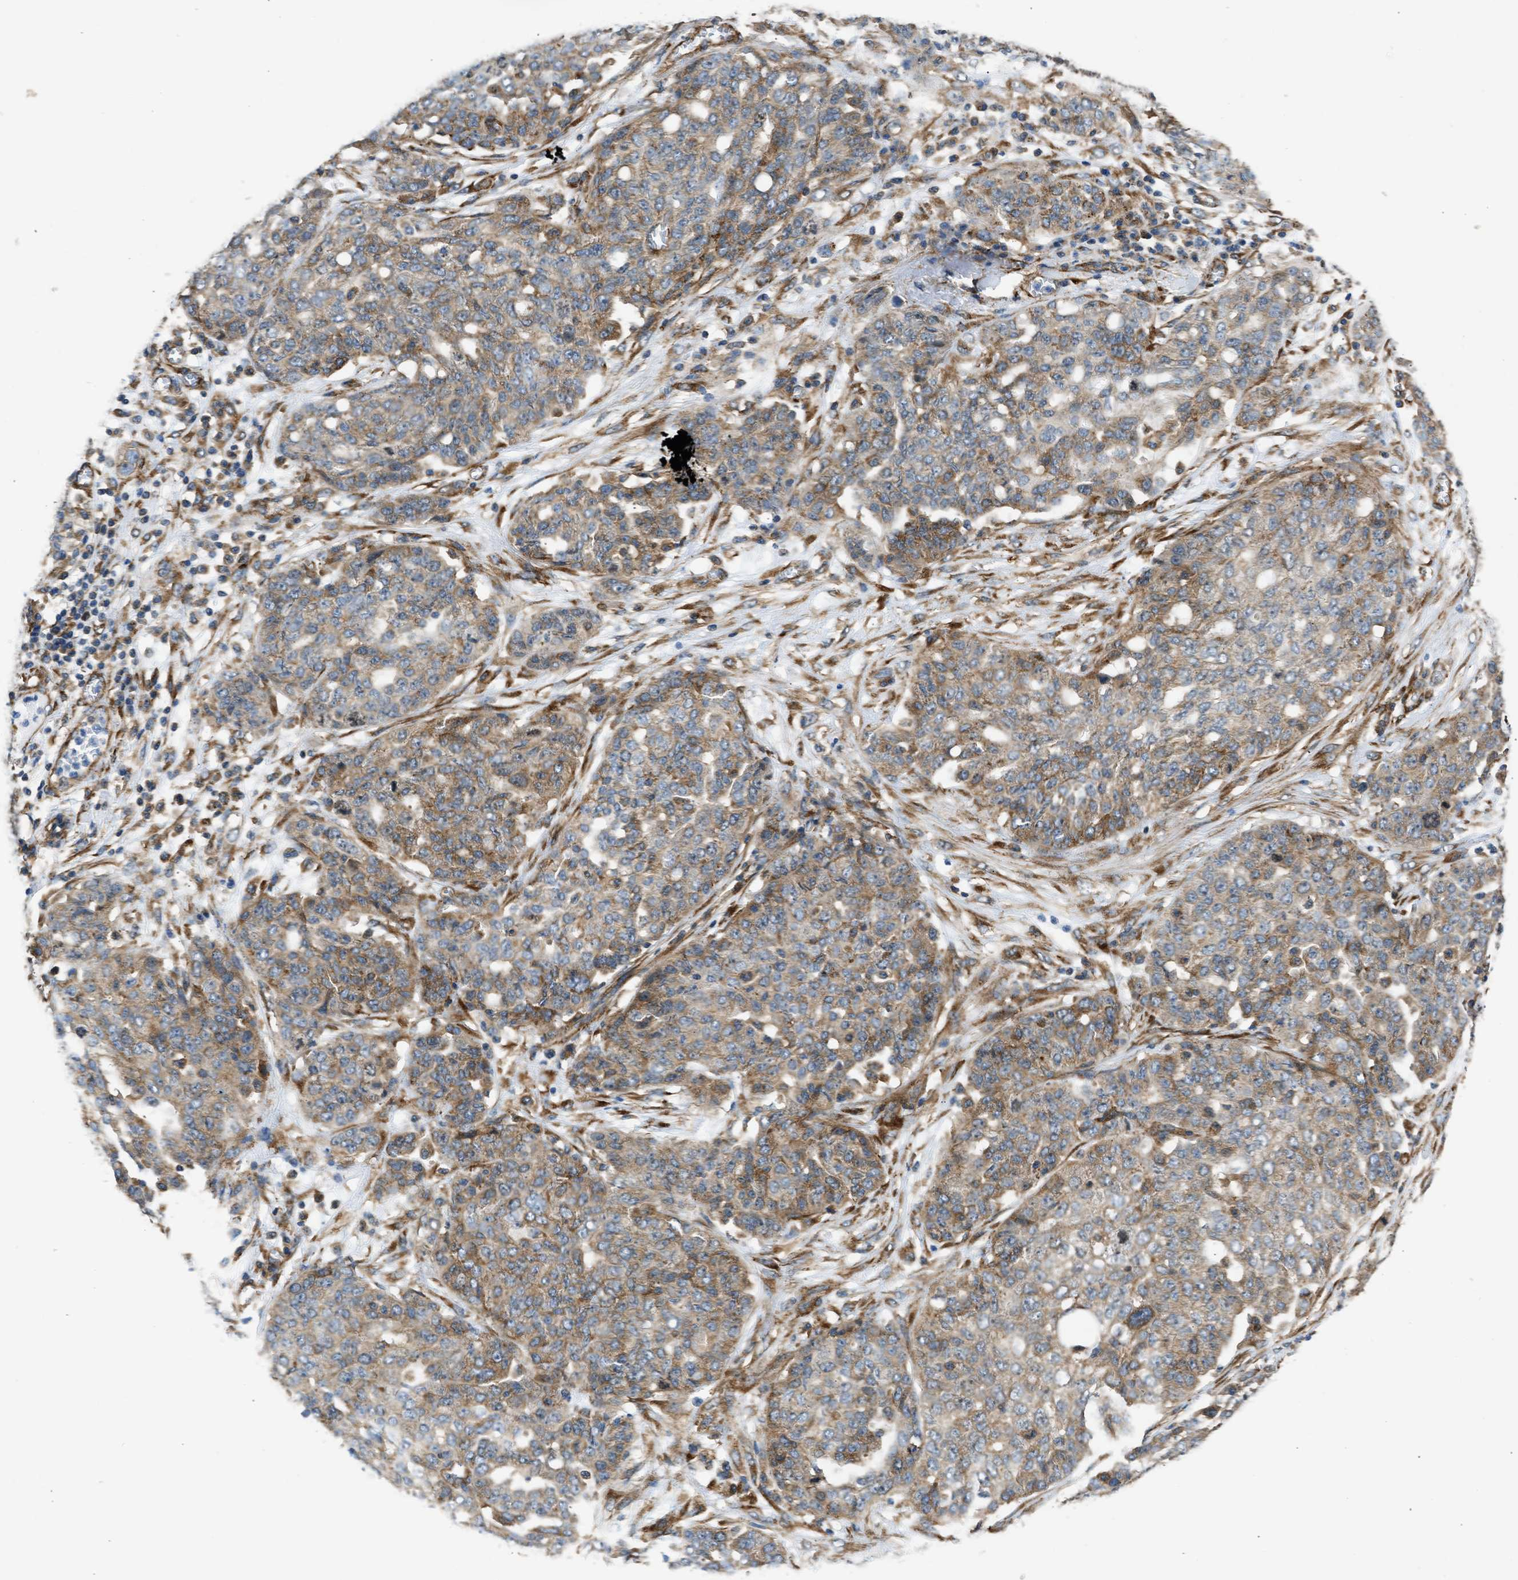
{"staining": {"intensity": "moderate", "quantity": "<25%", "location": "cytoplasmic/membranous"}, "tissue": "ovarian cancer", "cell_type": "Tumor cells", "image_type": "cancer", "snomed": [{"axis": "morphology", "description": "Cystadenocarcinoma, serous, NOS"}, {"axis": "topography", "description": "Soft tissue"}, {"axis": "topography", "description": "Ovary"}], "caption": "This is a photomicrograph of IHC staining of serous cystadenocarcinoma (ovarian), which shows moderate staining in the cytoplasmic/membranous of tumor cells.", "gene": "SEPTIN2", "patient": {"sex": "female", "age": 57}}